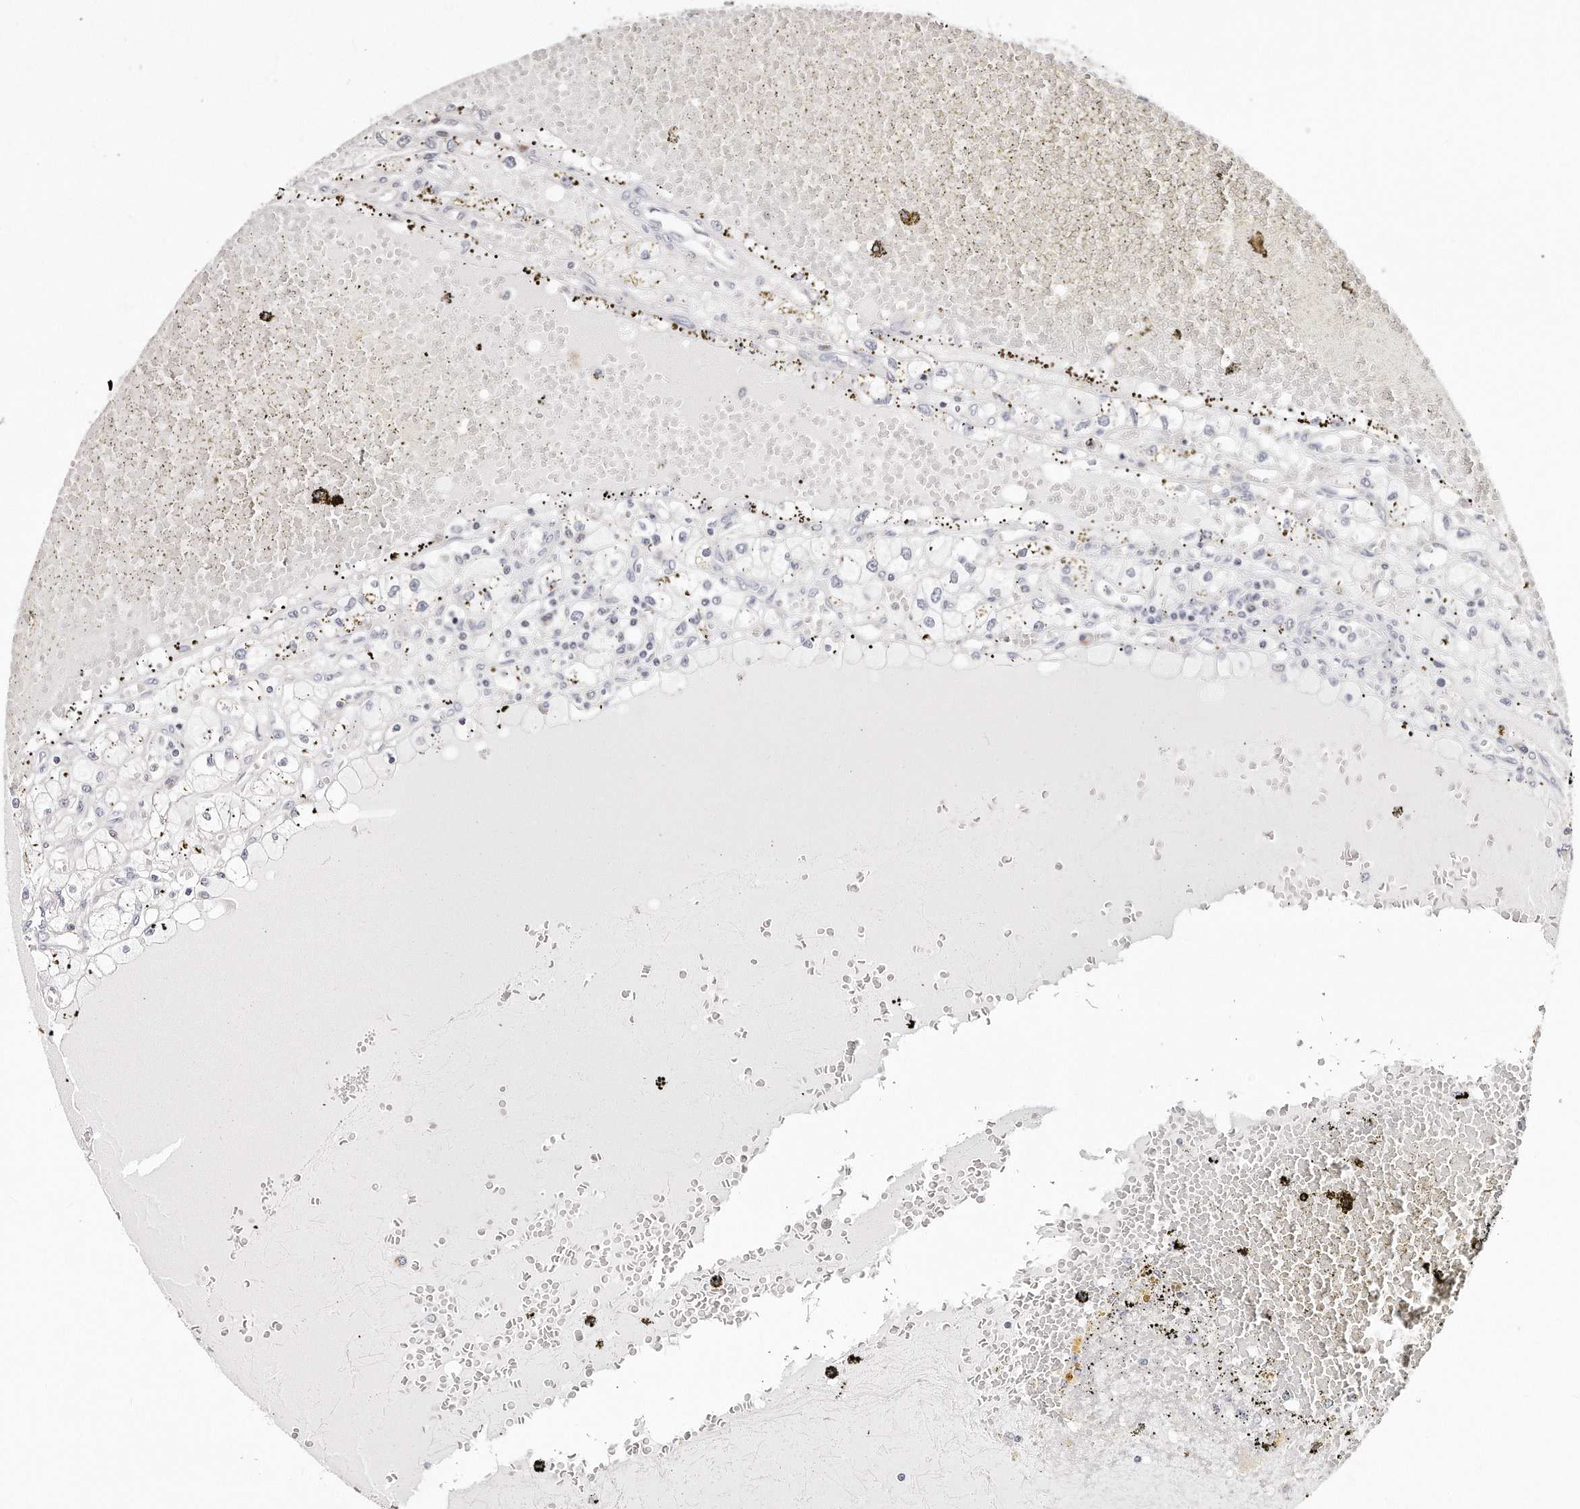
{"staining": {"intensity": "negative", "quantity": "none", "location": "none"}, "tissue": "renal cancer", "cell_type": "Tumor cells", "image_type": "cancer", "snomed": [{"axis": "morphology", "description": "Adenocarcinoma, NOS"}, {"axis": "topography", "description": "Kidney"}], "caption": "Histopathology image shows no protein staining in tumor cells of renal cancer tissue.", "gene": "RTKN", "patient": {"sex": "male", "age": 56}}